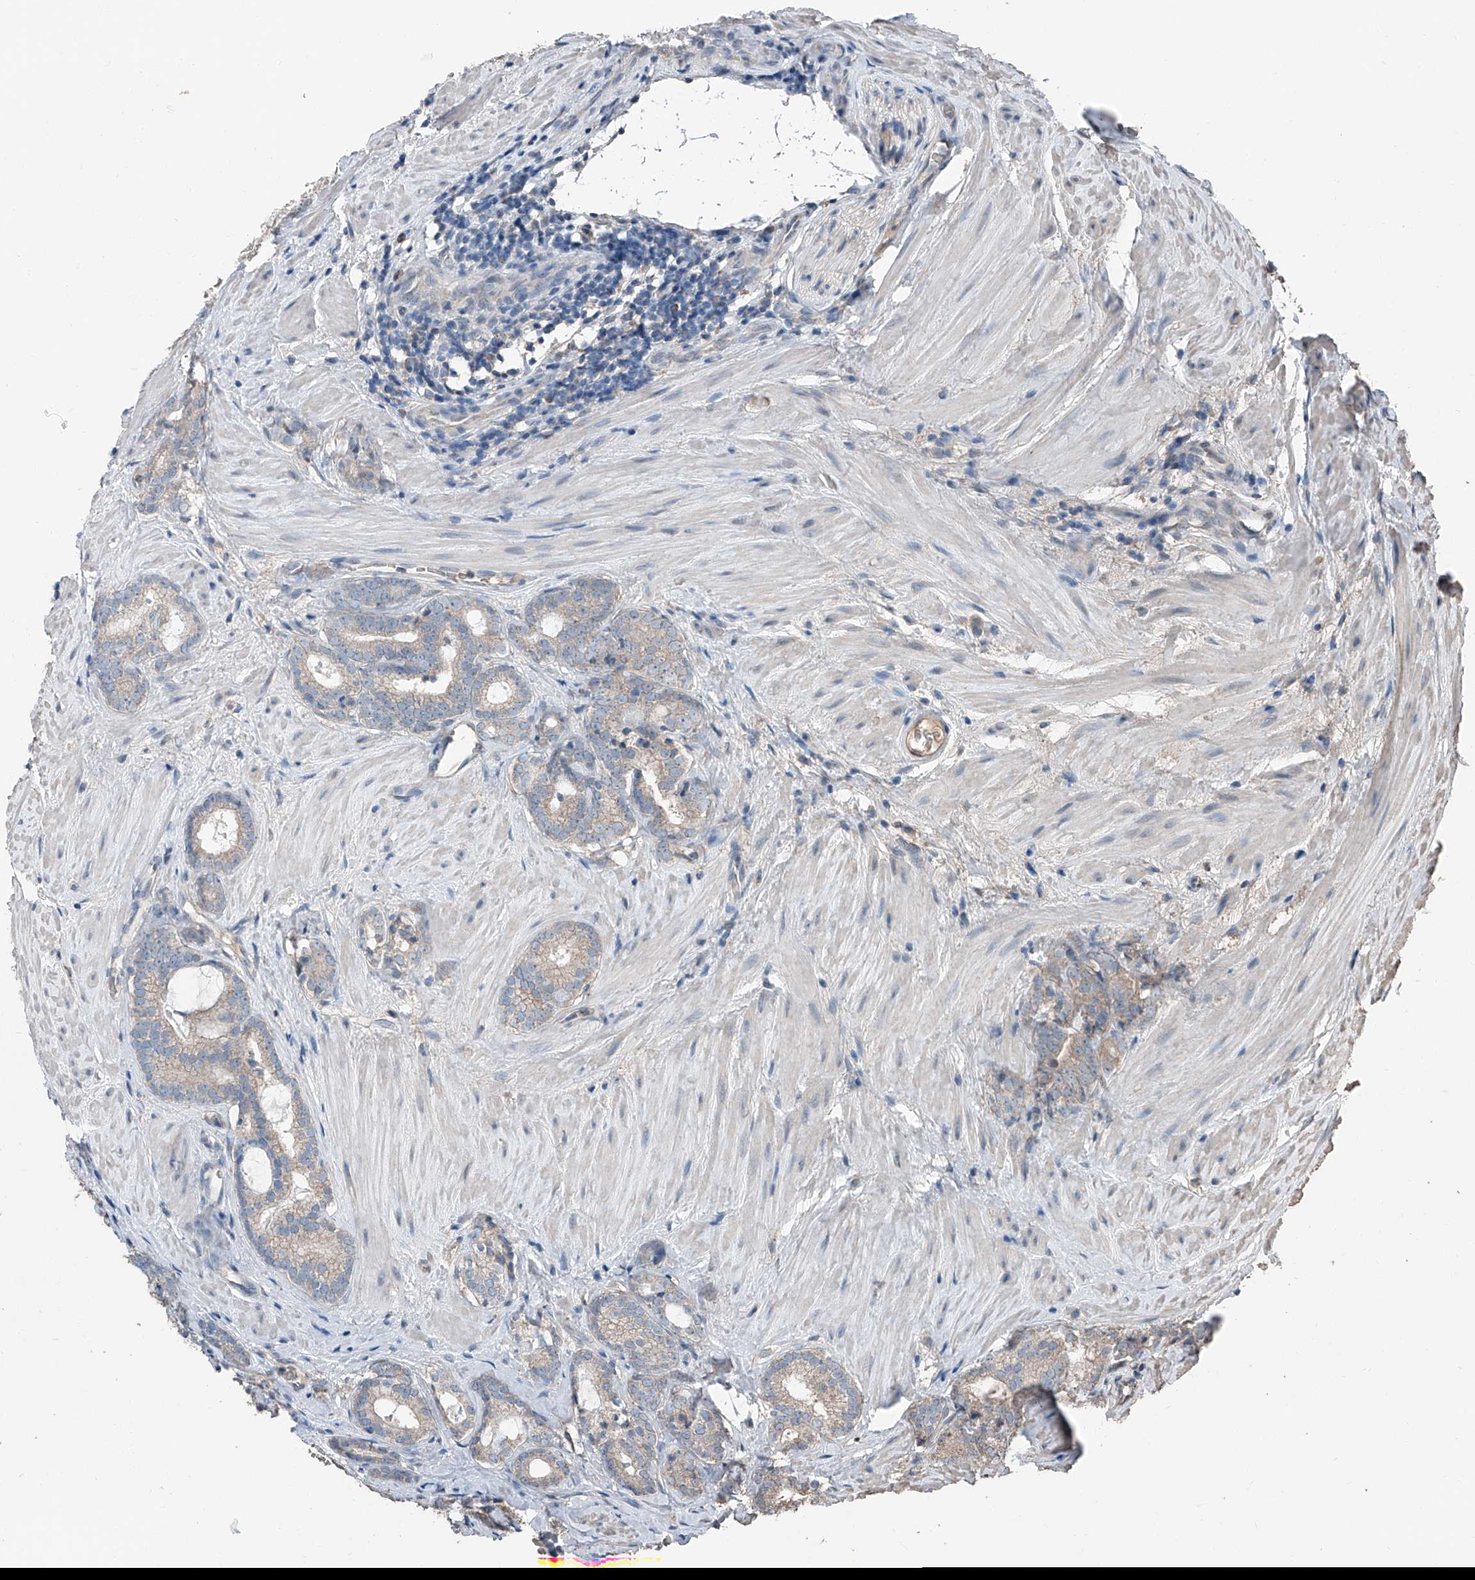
{"staining": {"intensity": "weak", "quantity": "25%-75%", "location": "cytoplasmic/membranous"}, "tissue": "prostate cancer", "cell_type": "Tumor cells", "image_type": "cancer", "snomed": [{"axis": "morphology", "description": "Adenocarcinoma, High grade"}, {"axis": "topography", "description": "Prostate"}], "caption": "Tumor cells display weak cytoplasmic/membranous staining in about 25%-75% of cells in prostate high-grade adenocarcinoma. (Brightfield microscopy of DAB IHC at high magnification).", "gene": "MAMLD1", "patient": {"sex": "male", "age": 63}}